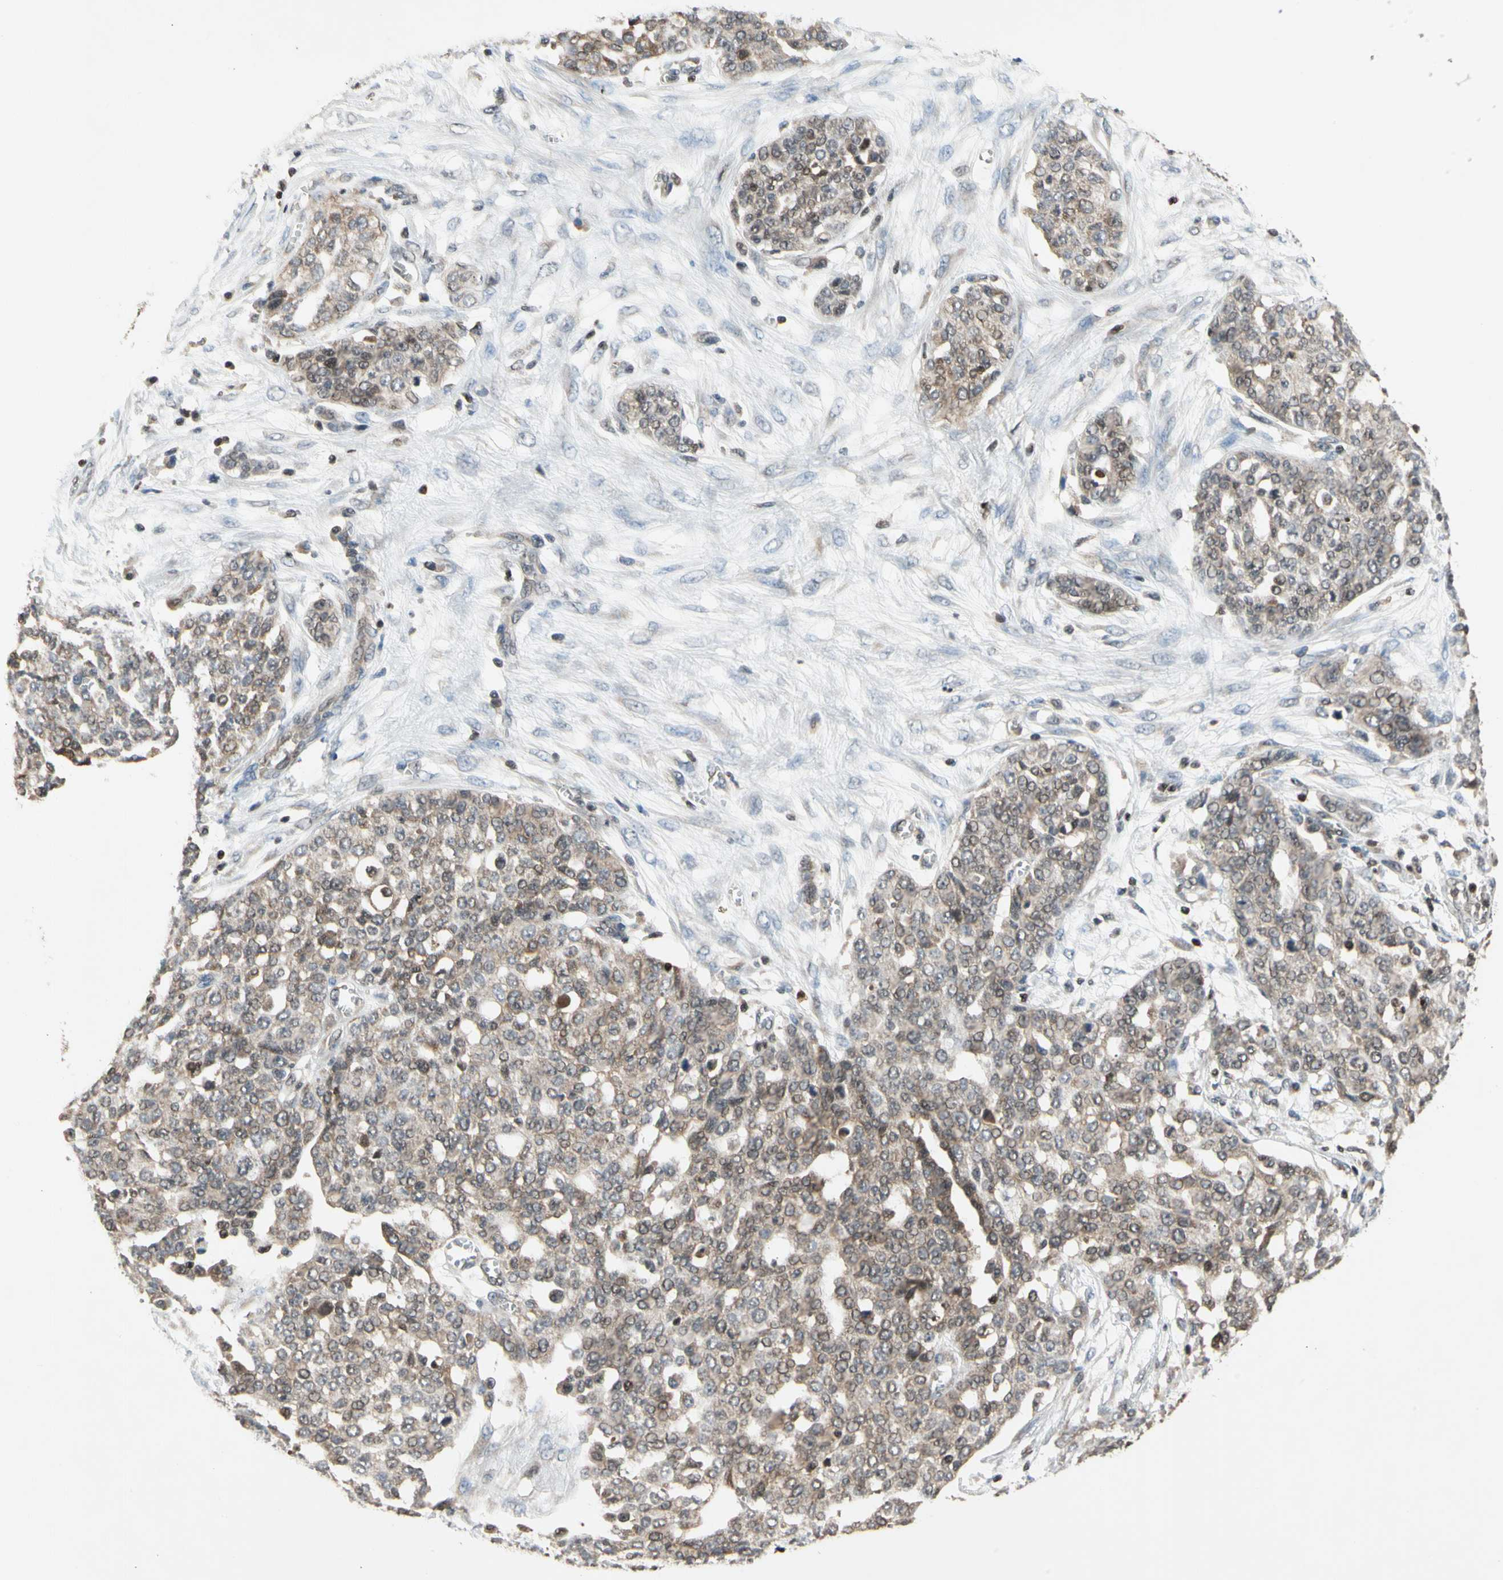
{"staining": {"intensity": "weak", "quantity": ">75%", "location": "cytoplasmic/membranous"}, "tissue": "ovarian cancer", "cell_type": "Tumor cells", "image_type": "cancer", "snomed": [{"axis": "morphology", "description": "Cystadenocarcinoma, serous, NOS"}, {"axis": "topography", "description": "Soft tissue"}, {"axis": "topography", "description": "Ovary"}], "caption": "Brown immunohistochemical staining in ovarian cancer shows weak cytoplasmic/membranous positivity in about >75% of tumor cells.", "gene": "GSR", "patient": {"sex": "female", "age": 57}}